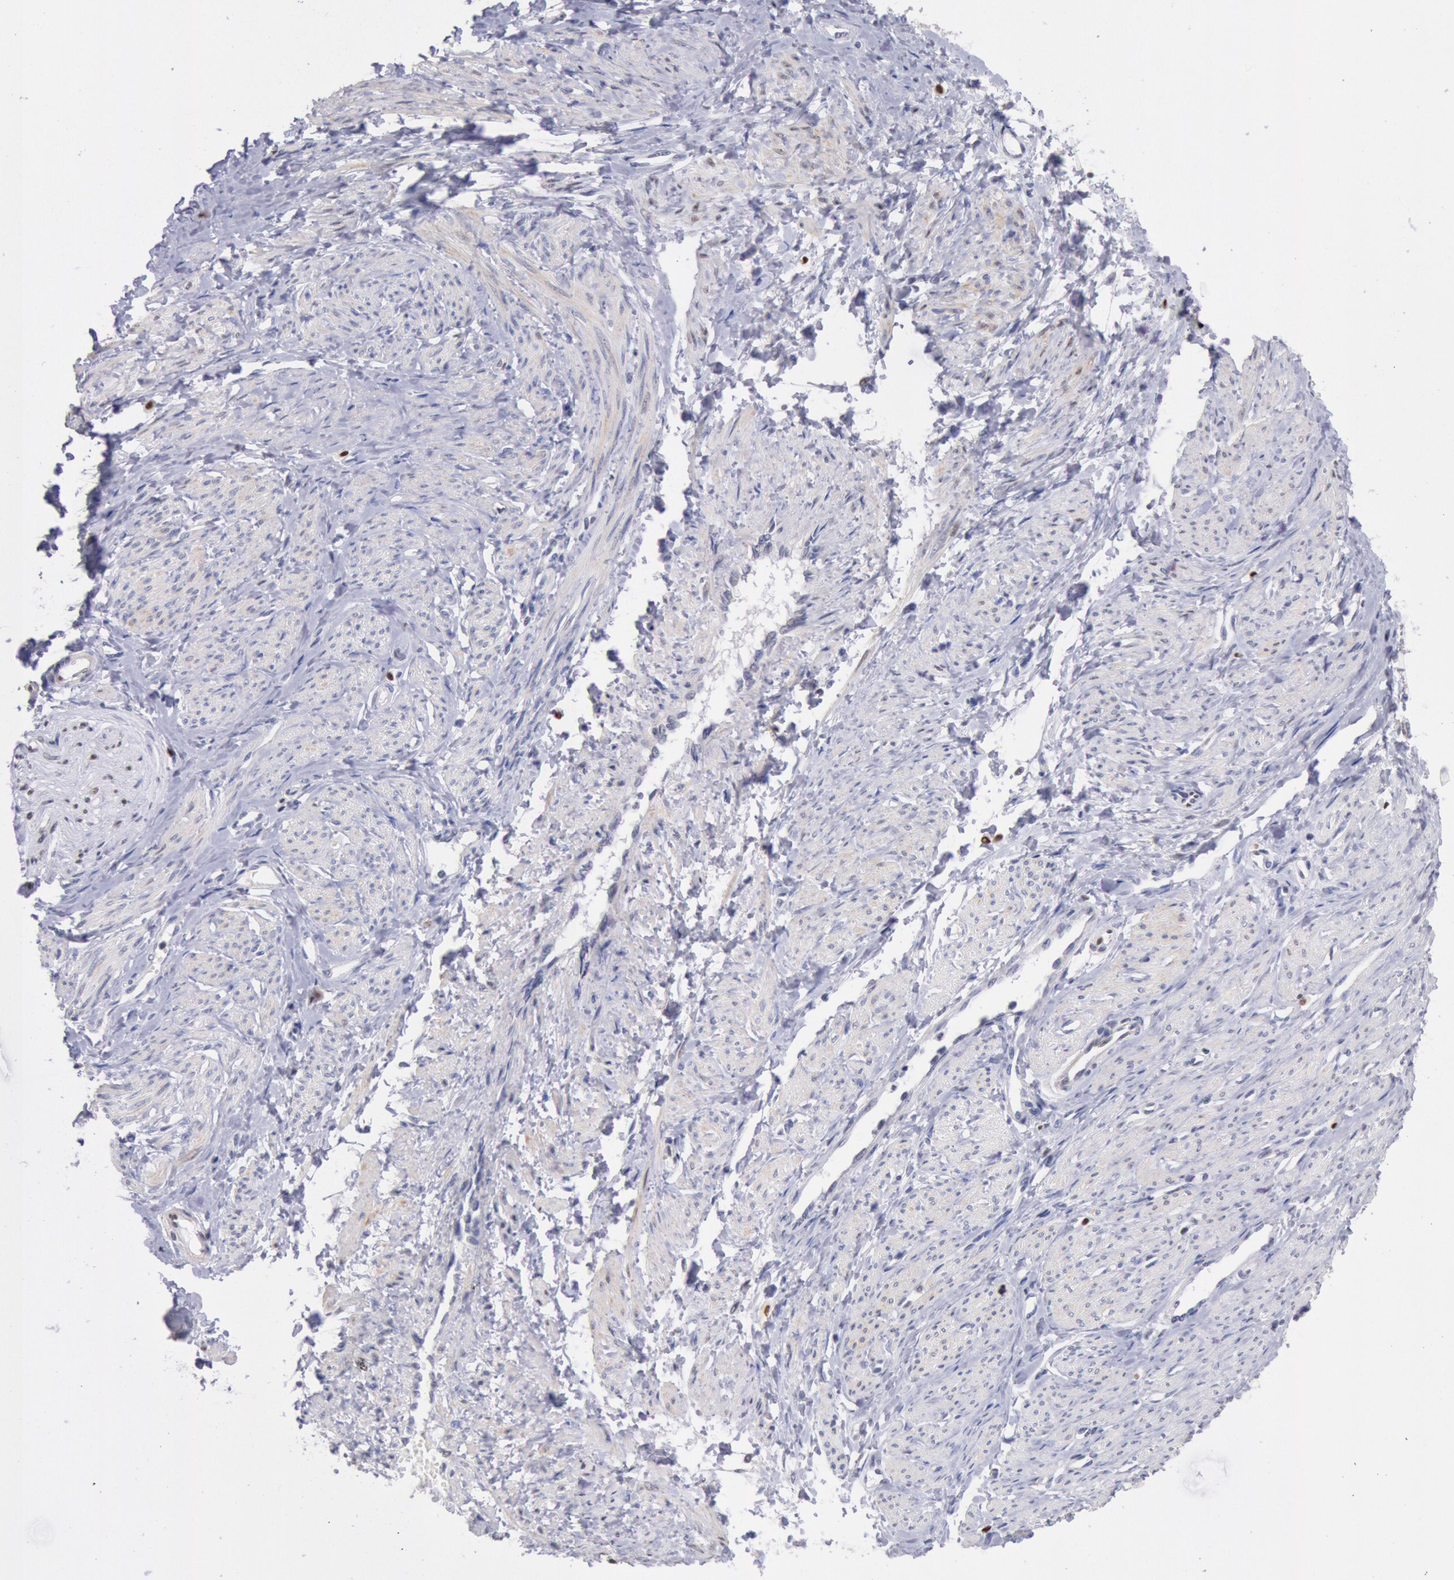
{"staining": {"intensity": "negative", "quantity": "none", "location": "none"}, "tissue": "smooth muscle", "cell_type": "Smooth muscle cells", "image_type": "normal", "snomed": [{"axis": "morphology", "description": "Normal tissue, NOS"}, {"axis": "topography", "description": "Smooth muscle"}, {"axis": "topography", "description": "Uterus"}], "caption": "DAB (3,3'-diaminobenzidine) immunohistochemical staining of unremarkable smooth muscle exhibits no significant positivity in smooth muscle cells.", "gene": "RPS6KA5", "patient": {"sex": "female", "age": 39}}